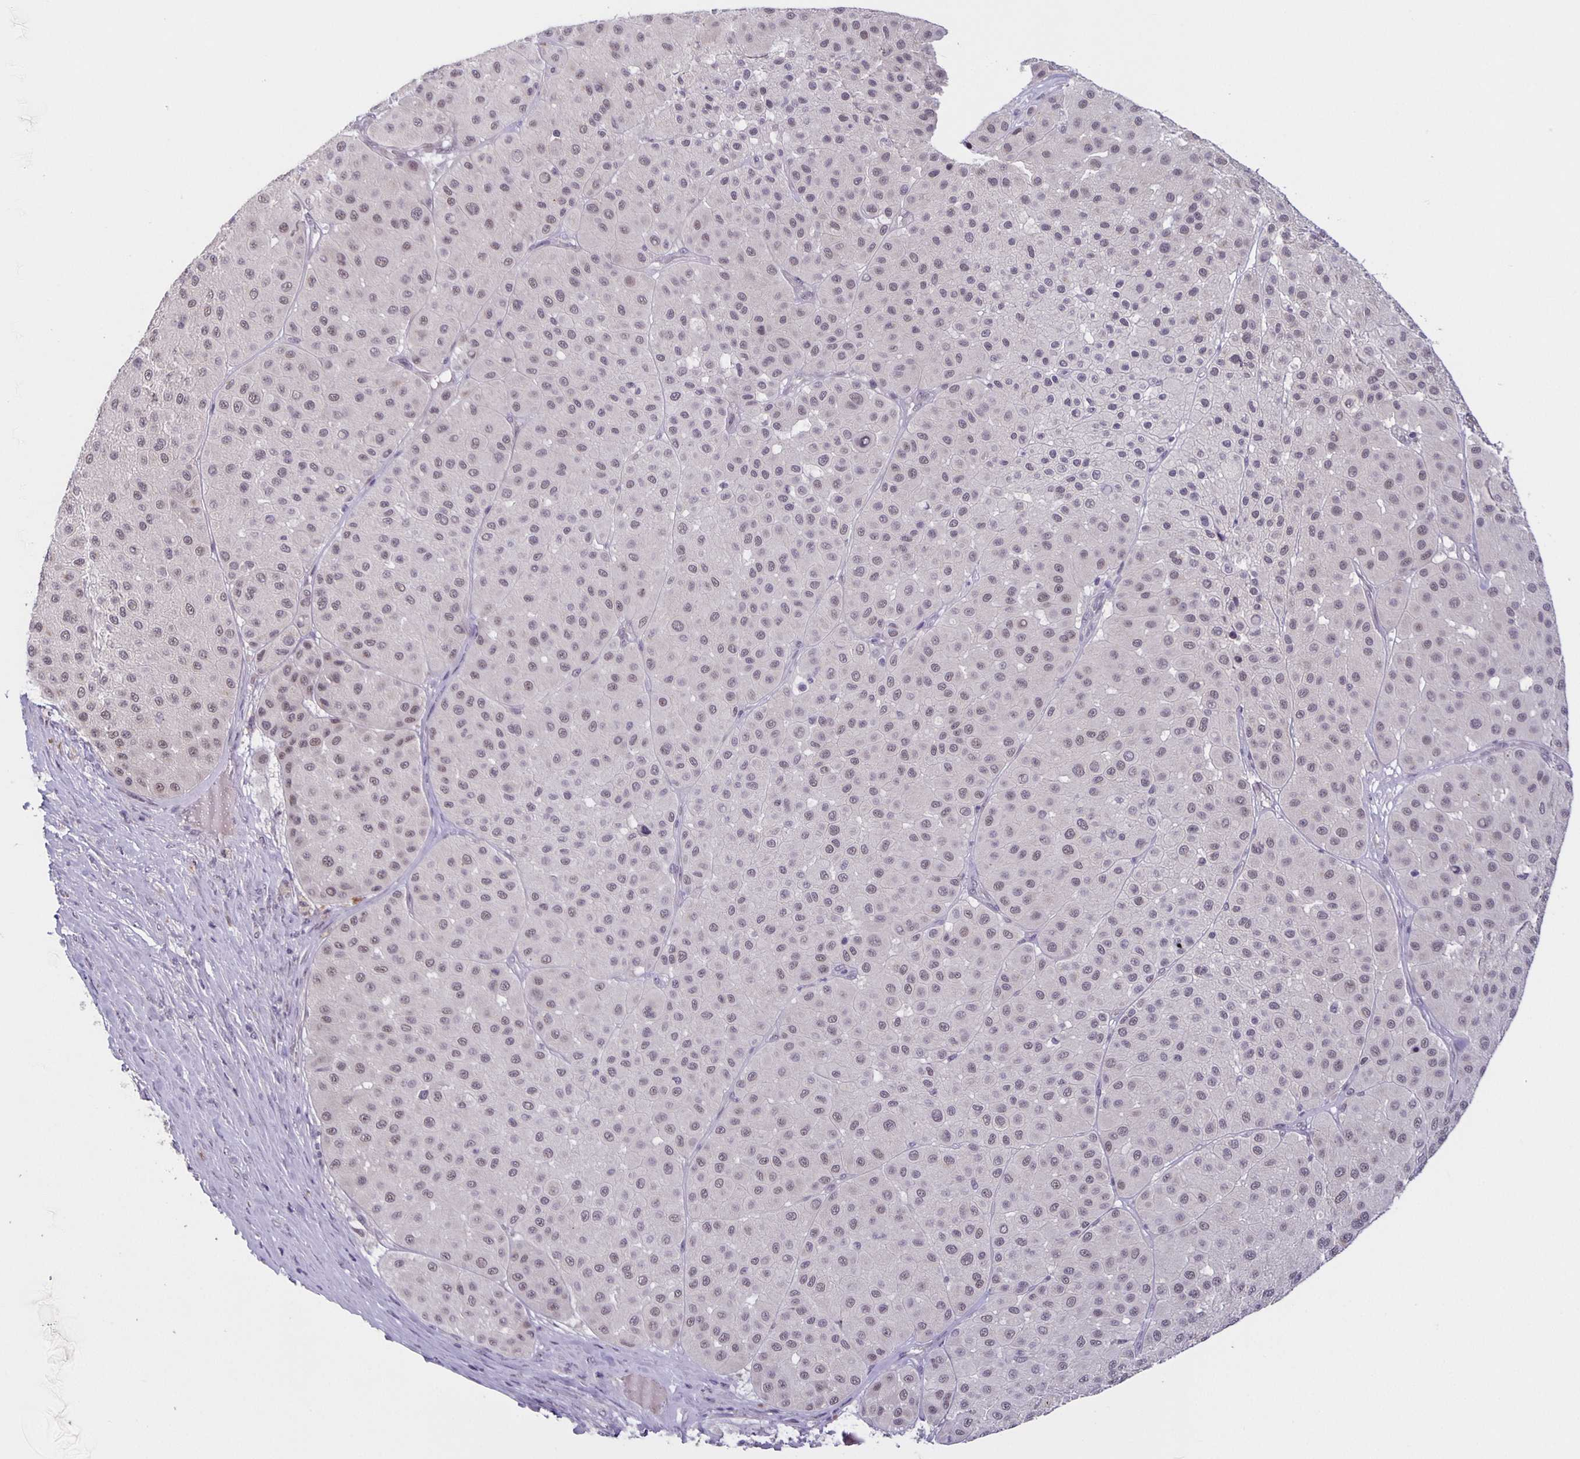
{"staining": {"intensity": "negative", "quantity": "none", "location": "none"}, "tissue": "melanoma", "cell_type": "Tumor cells", "image_type": "cancer", "snomed": [{"axis": "morphology", "description": "Malignant melanoma, Metastatic site"}, {"axis": "topography", "description": "Smooth muscle"}], "caption": "Tumor cells are negative for brown protein staining in melanoma.", "gene": "ARVCF", "patient": {"sex": "male", "age": 41}}